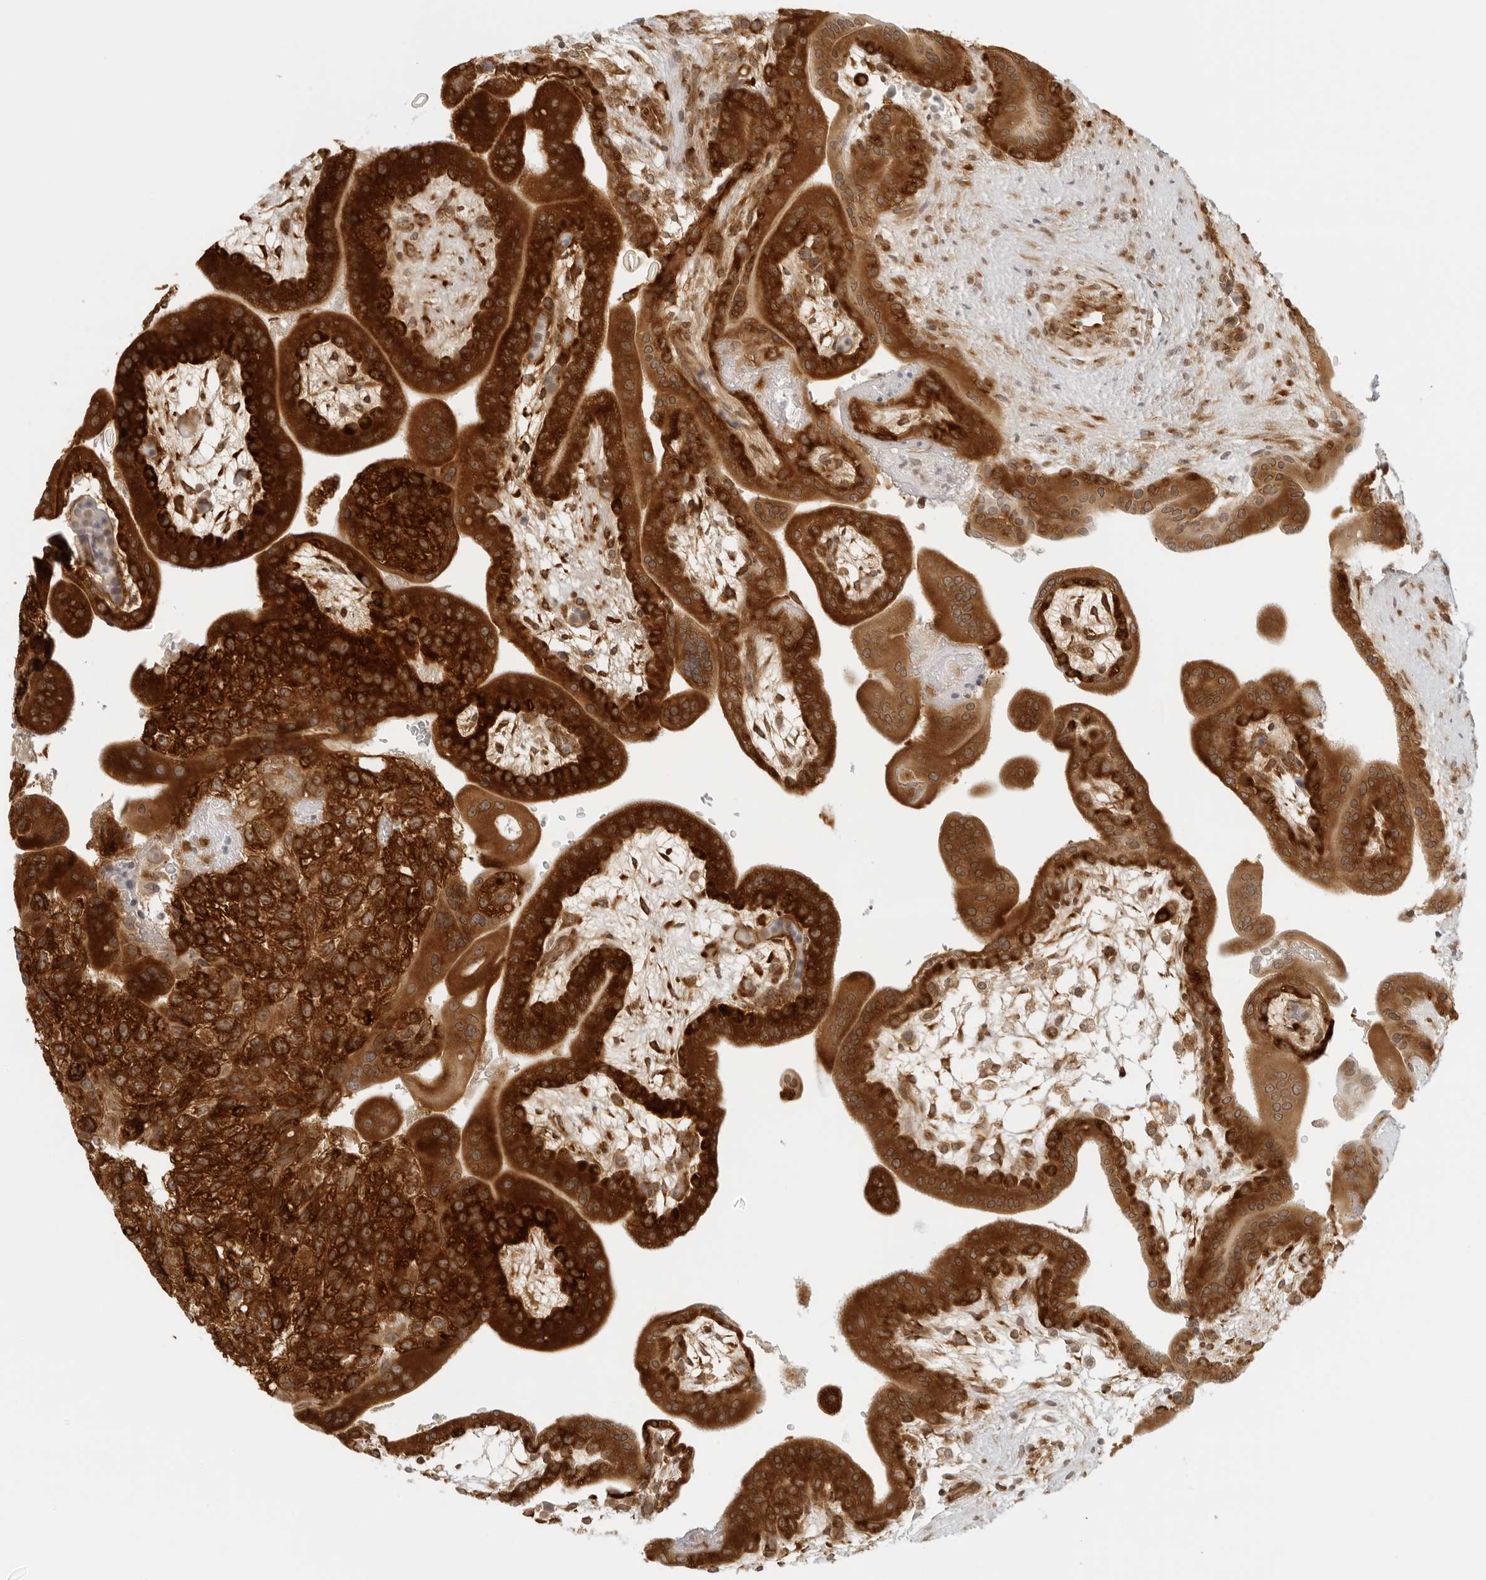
{"staining": {"intensity": "strong", "quantity": ">75%", "location": "cytoplasmic/membranous"}, "tissue": "placenta", "cell_type": "Decidual cells", "image_type": "normal", "snomed": [{"axis": "morphology", "description": "Normal tissue, NOS"}, {"axis": "topography", "description": "Placenta"}], "caption": "Strong cytoplasmic/membranous staining for a protein is identified in approximately >75% of decidual cells of unremarkable placenta using immunohistochemistry.", "gene": "EIF4G1", "patient": {"sex": "female", "age": 35}}